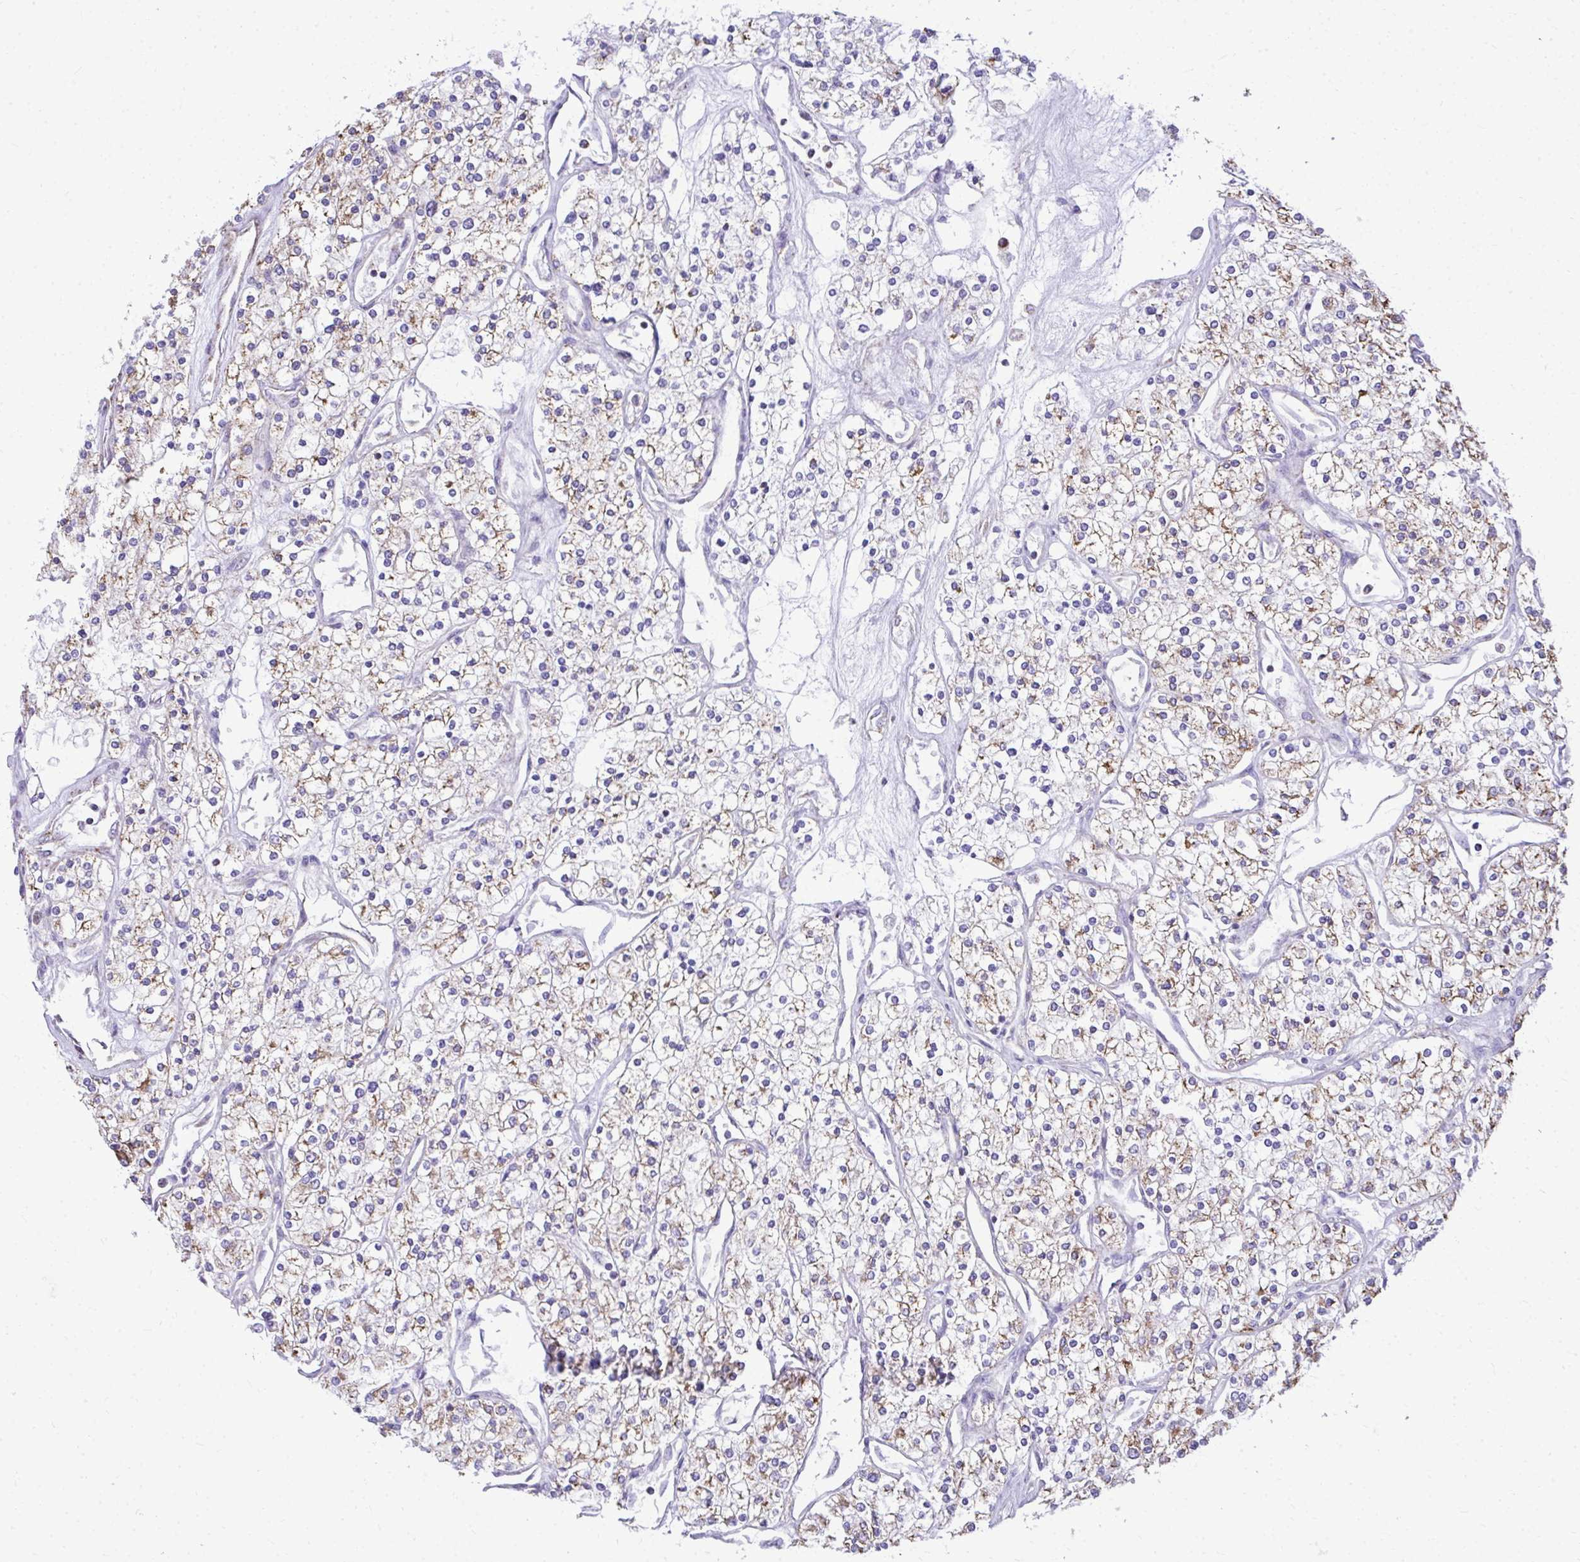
{"staining": {"intensity": "moderate", "quantity": "25%-75%", "location": "cytoplasmic/membranous"}, "tissue": "renal cancer", "cell_type": "Tumor cells", "image_type": "cancer", "snomed": [{"axis": "morphology", "description": "Adenocarcinoma, NOS"}, {"axis": "topography", "description": "Kidney"}], "caption": "Protein staining displays moderate cytoplasmic/membranous staining in approximately 25%-75% of tumor cells in renal adenocarcinoma.", "gene": "MPZL2", "patient": {"sex": "male", "age": 80}}